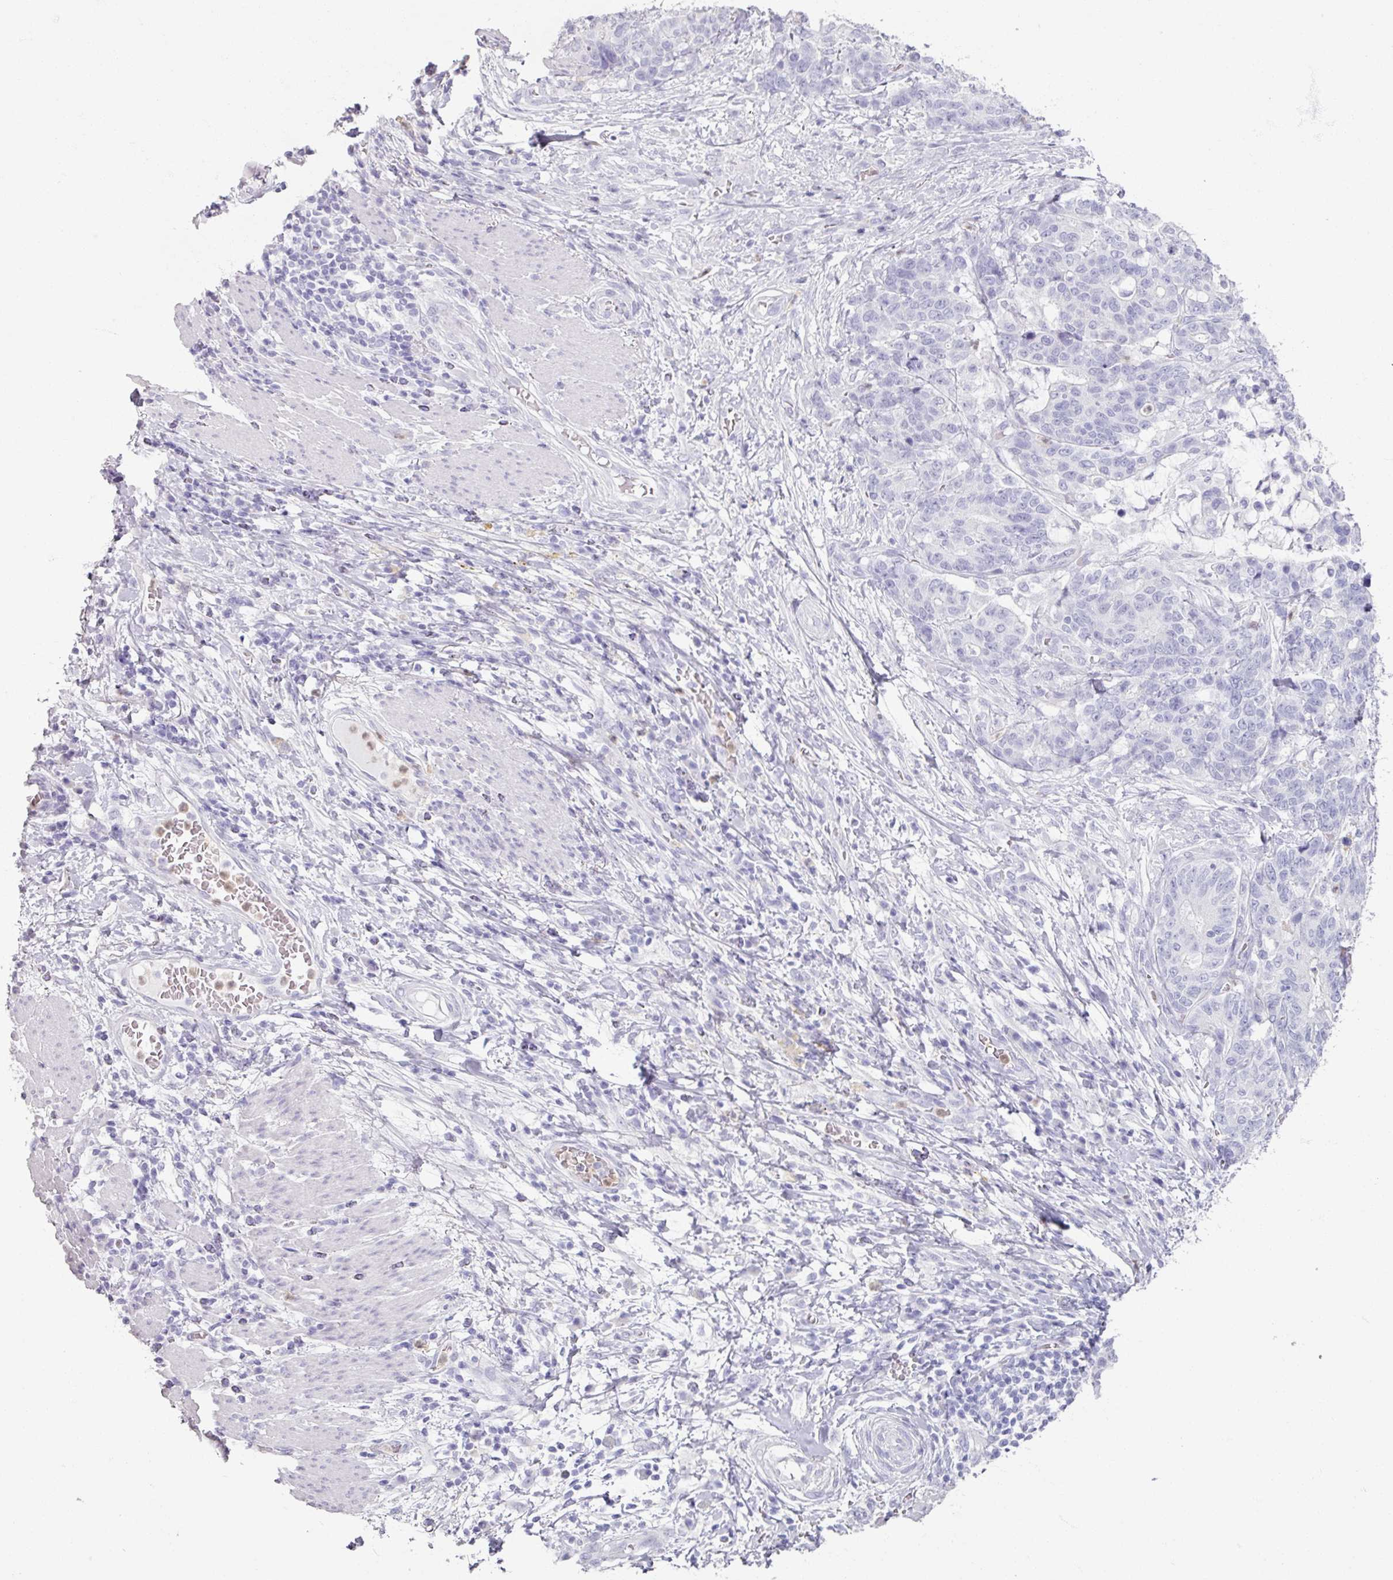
{"staining": {"intensity": "negative", "quantity": "none", "location": "none"}, "tissue": "stomach cancer", "cell_type": "Tumor cells", "image_type": "cancer", "snomed": [{"axis": "morphology", "description": "Normal tissue, NOS"}, {"axis": "morphology", "description": "Adenocarcinoma, NOS"}, {"axis": "topography", "description": "Stomach"}], "caption": "An immunohistochemistry photomicrograph of stomach cancer is shown. There is no staining in tumor cells of stomach cancer.", "gene": "ARG1", "patient": {"sex": "female", "age": 64}}